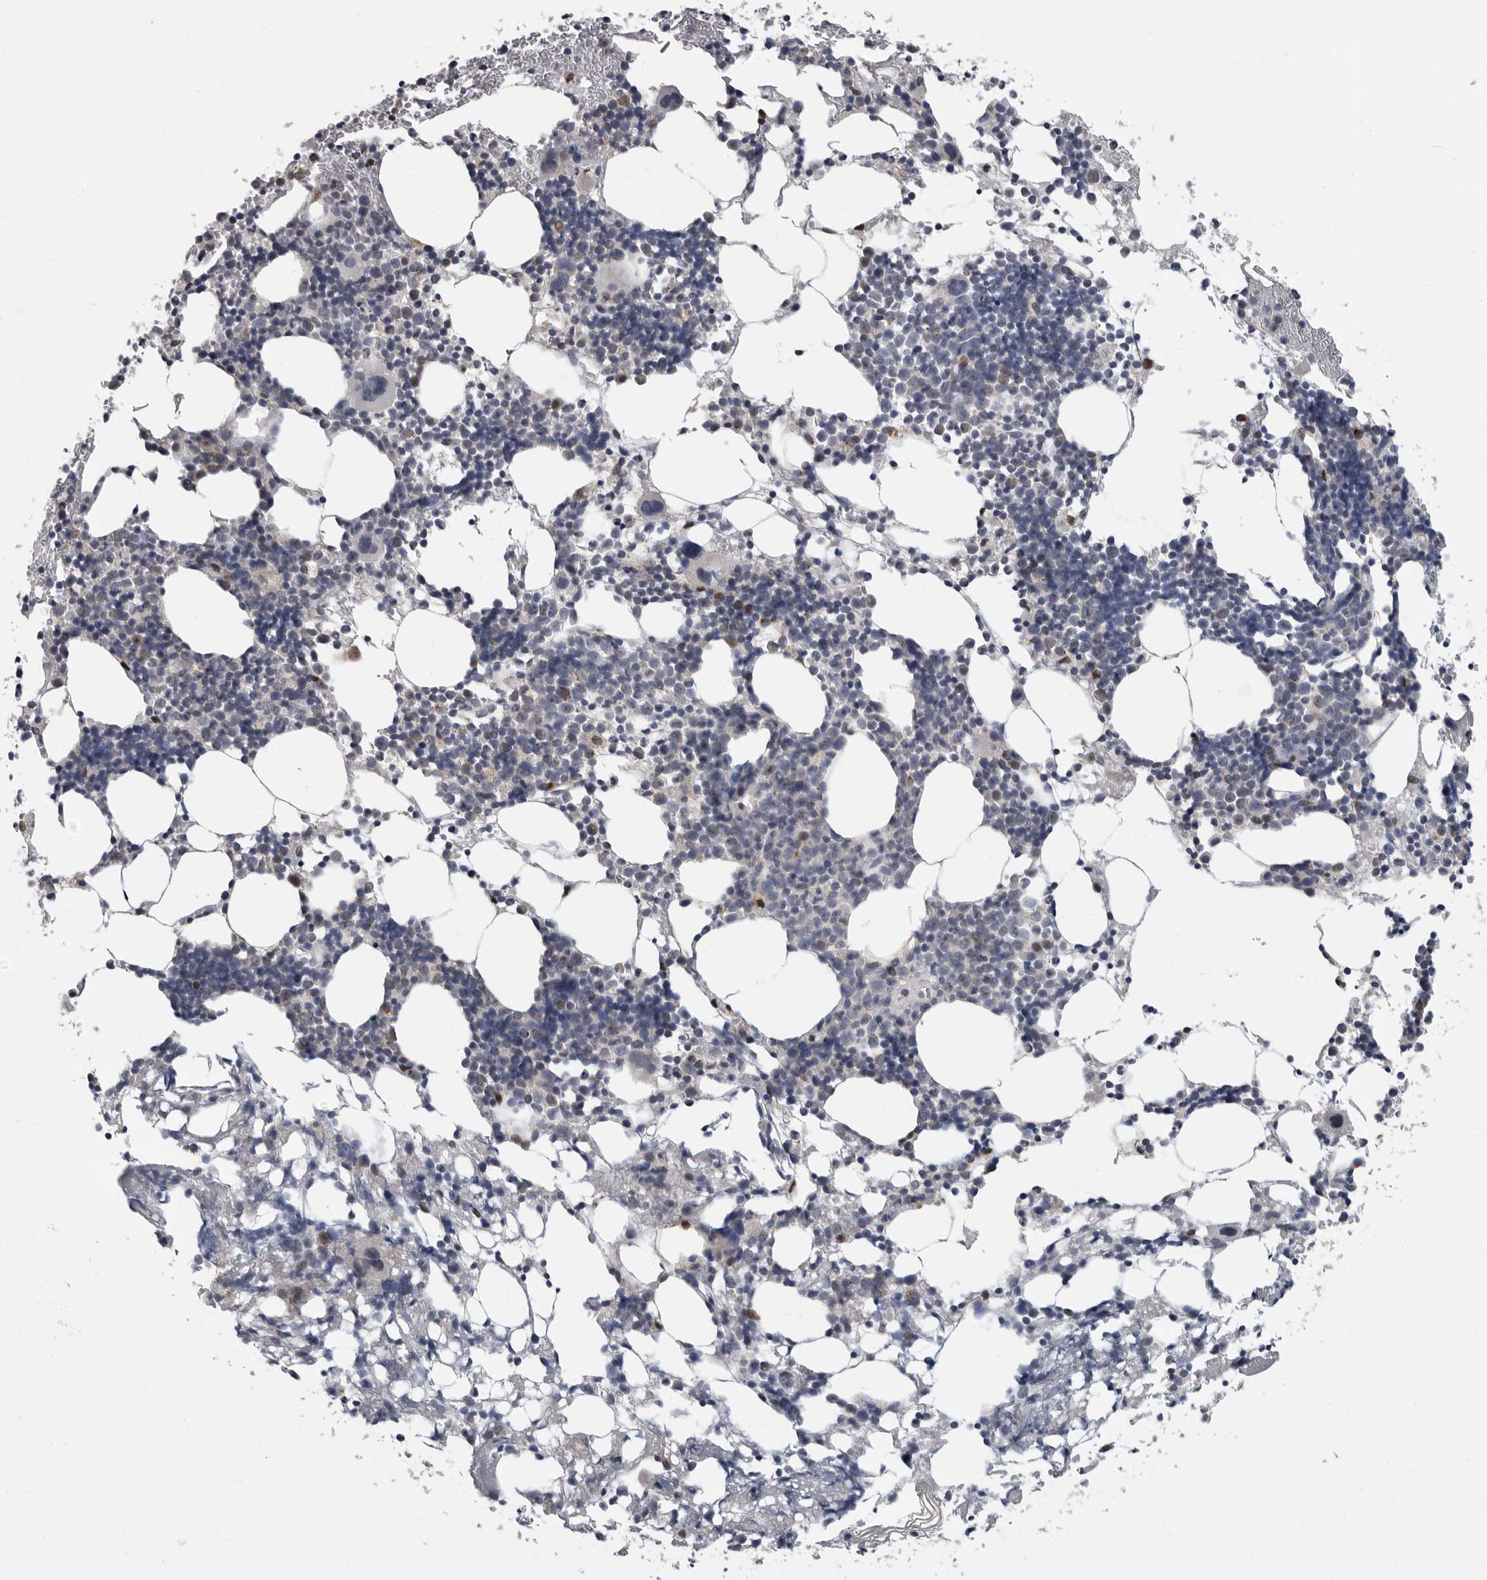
{"staining": {"intensity": "negative", "quantity": "none", "location": "none"}, "tissue": "bone marrow", "cell_type": "Hematopoietic cells", "image_type": "normal", "snomed": [{"axis": "morphology", "description": "Normal tissue, NOS"}, {"axis": "morphology", "description": "Inflammation, NOS"}, {"axis": "topography", "description": "Bone marrow"}], "caption": "This is an immunohistochemistry (IHC) image of unremarkable human bone marrow. There is no staining in hematopoietic cells.", "gene": "PDE7A", "patient": {"sex": "male", "age": 44}}